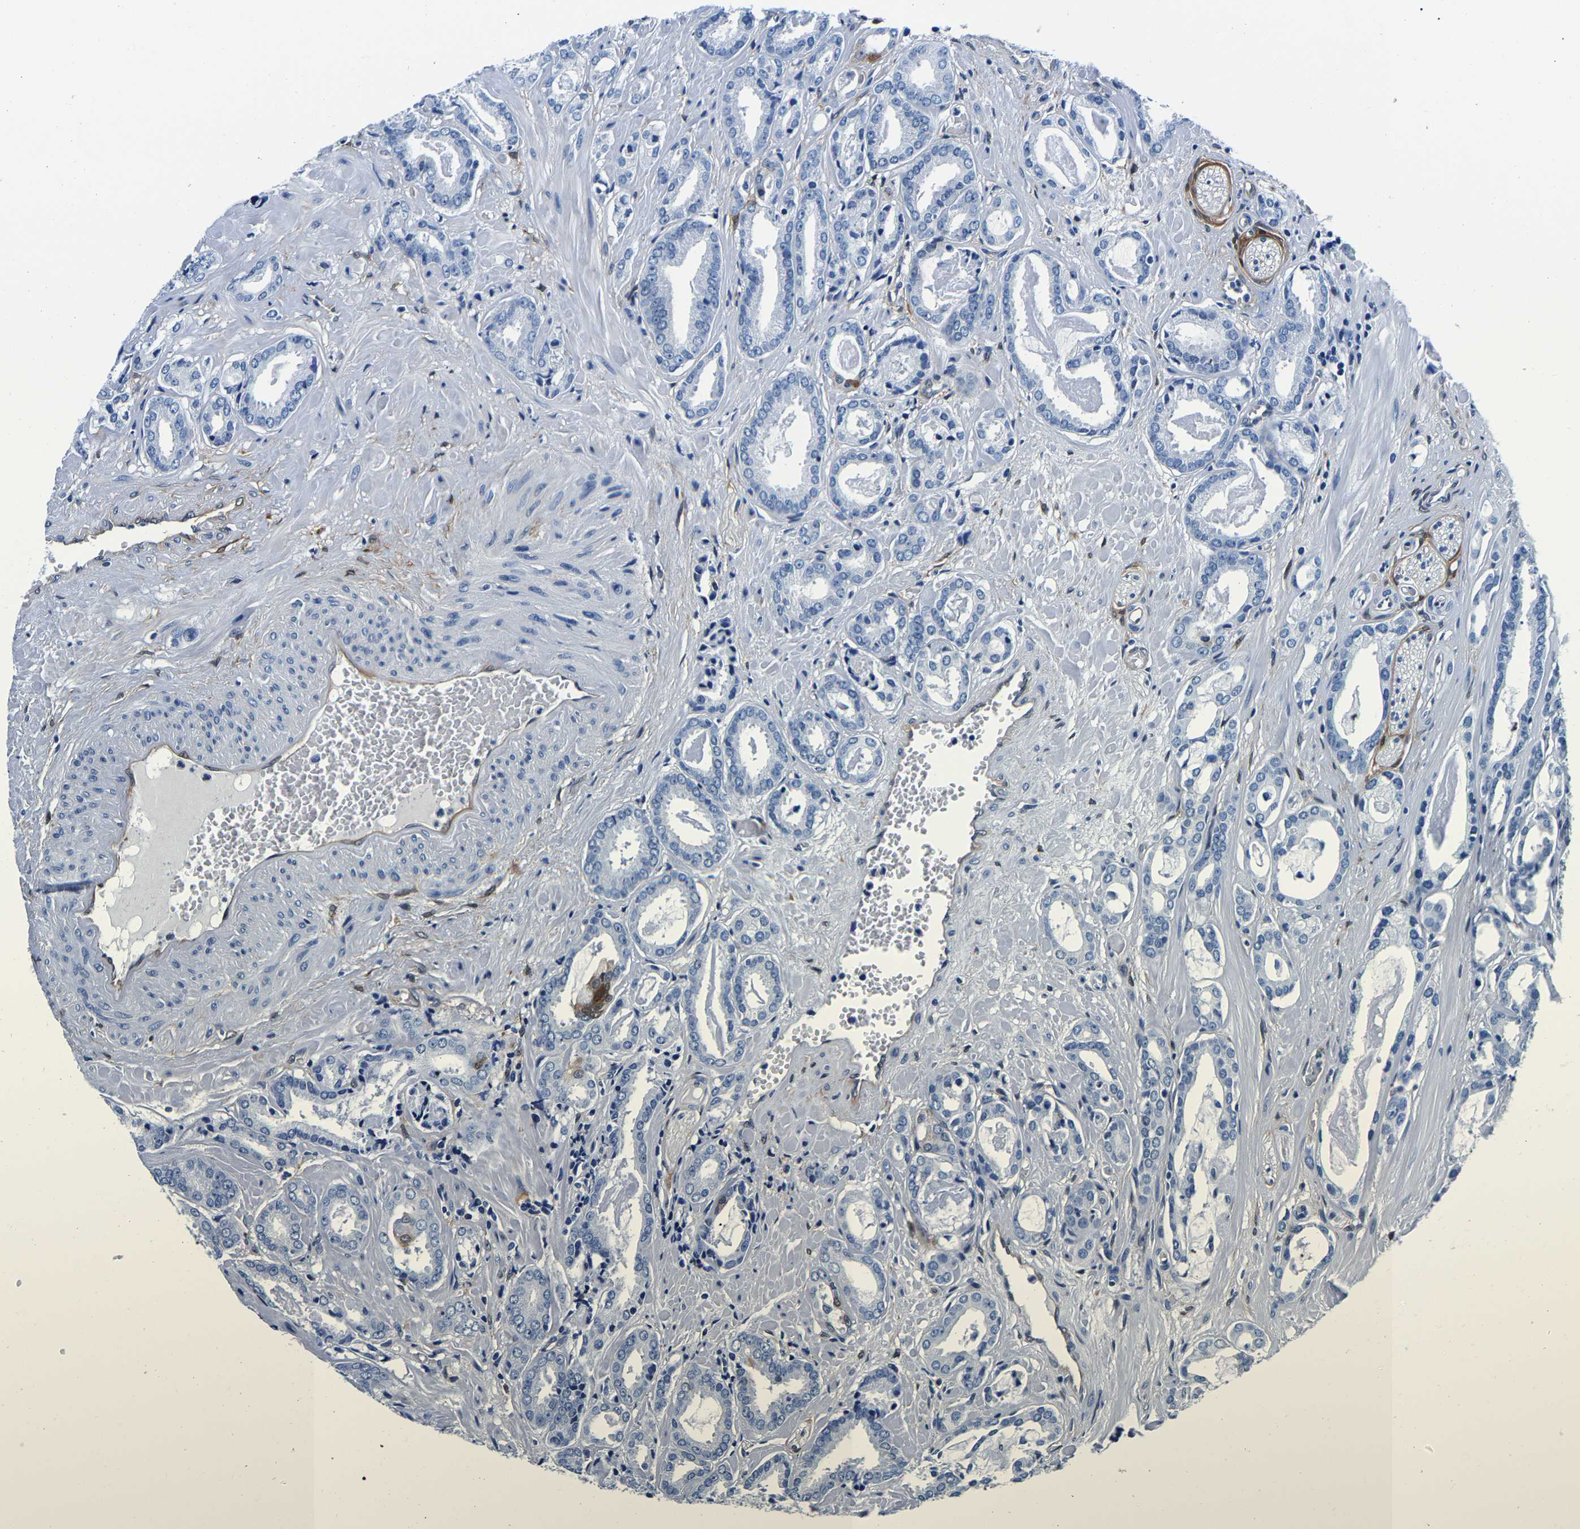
{"staining": {"intensity": "negative", "quantity": "none", "location": "none"}, "tissue": "prostate cancer", "cell_type": "Tumor cells", "image_type": "cancer", "snomed": [{"axis": "morphology", "description": "Adenocarcinoma, Low grade"}, {"axis": "topography", "description": "Prostate"}], "caption": "The immunohistochemistry photomicrograph has no significant staining in tumor cells of adenocarcinoma (low-grade) (prostate) tissue. The staining is performed using DAB (3,3'-diaminobenzidine) brown chromogen with nuclei counter-stained in using hematoxylin.", "gene": "S100A13", "patient": {"sex": "male", "age": 53}}